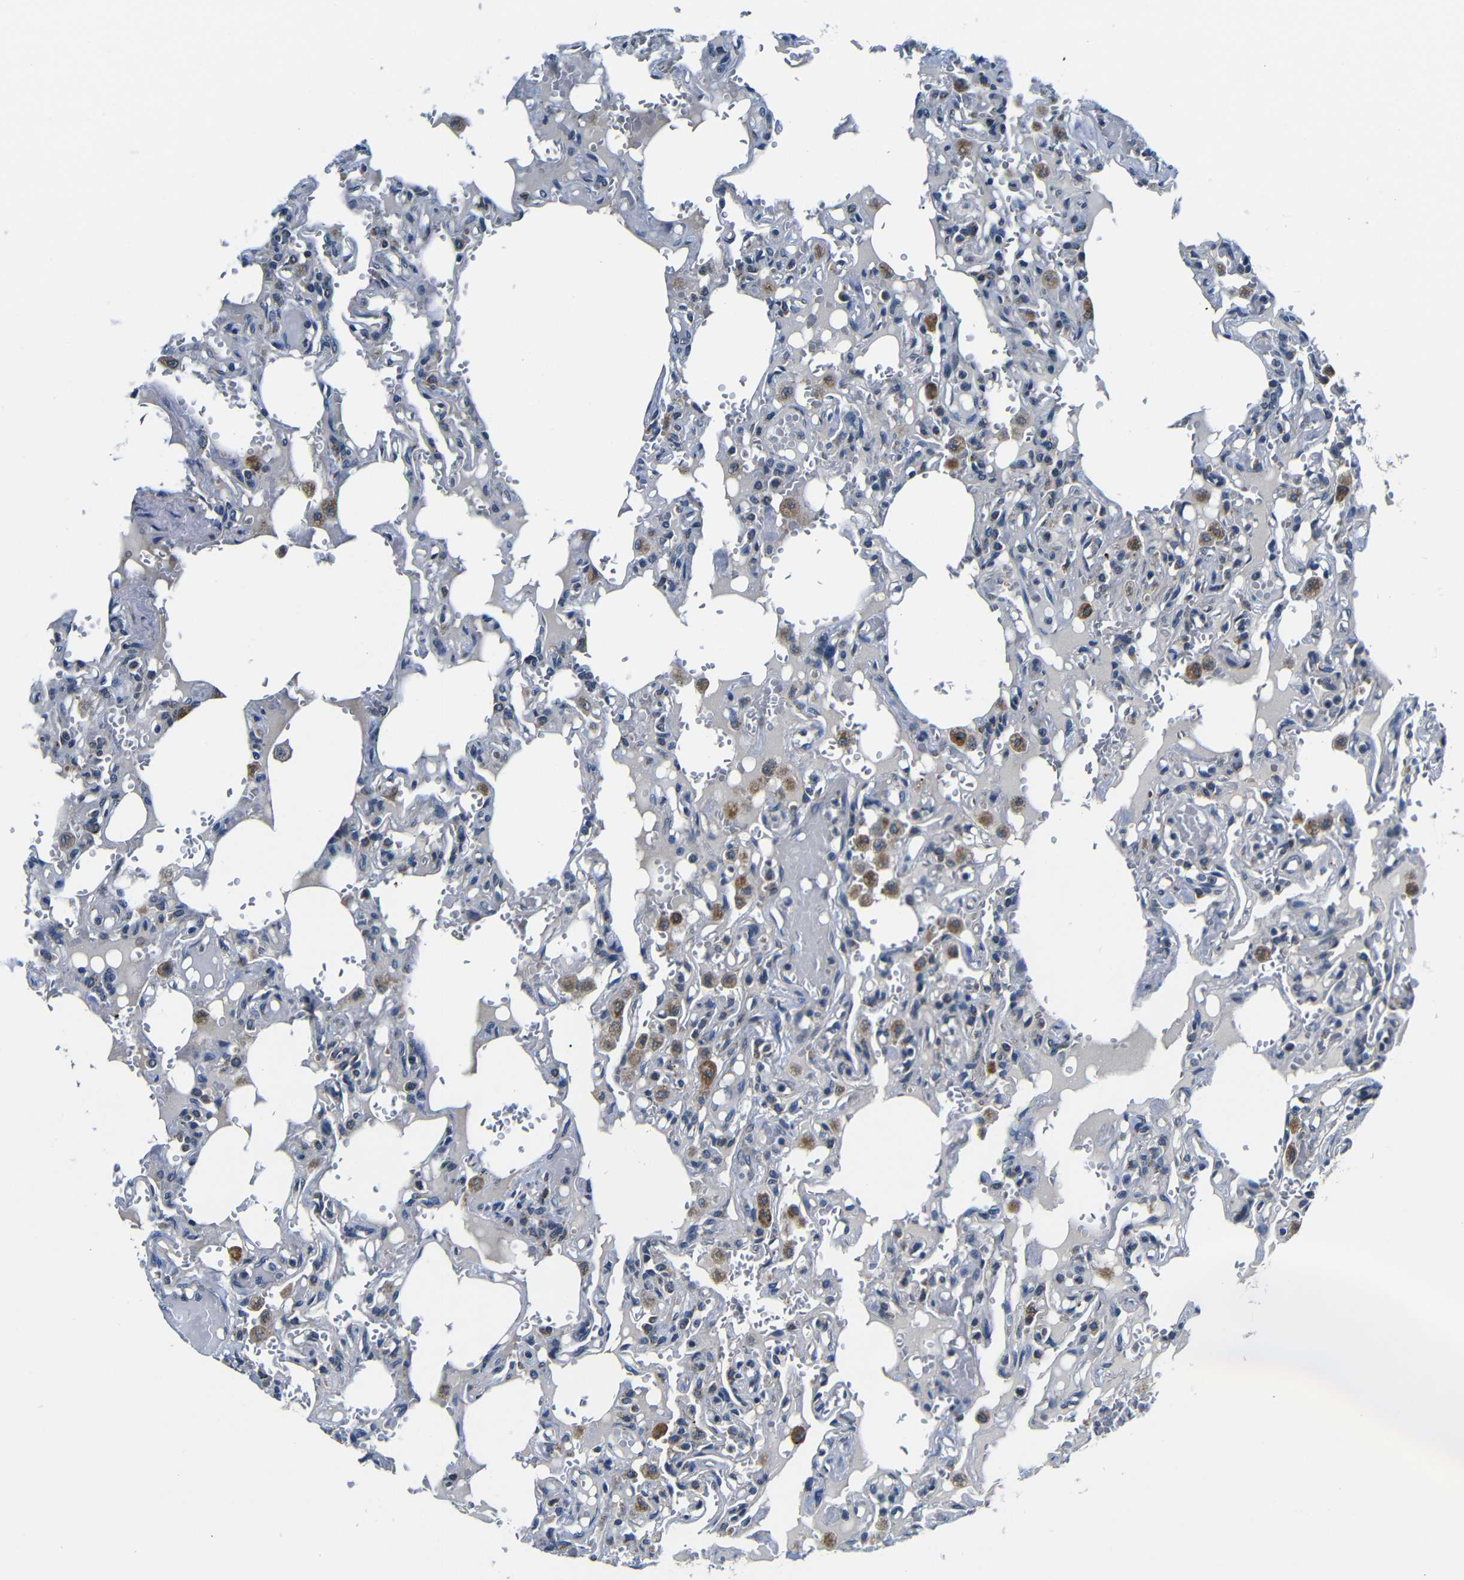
{"staining": {"intensity": "negative", "quantity": "none", "location": "none"}, "tissue": "lung", "cell_type": "Alveolar cells", "image_type": "normal", "snomed": [{"axis": "morphology", "description": "Normal tissue, NOS"}, {"axis": "topography", "description": "Lung"}], "caption": "Alveolar cells show no significant protein expression in normal lung.", "gene": "FKBP14", "patient": {"sex": "male", "age": 21}}